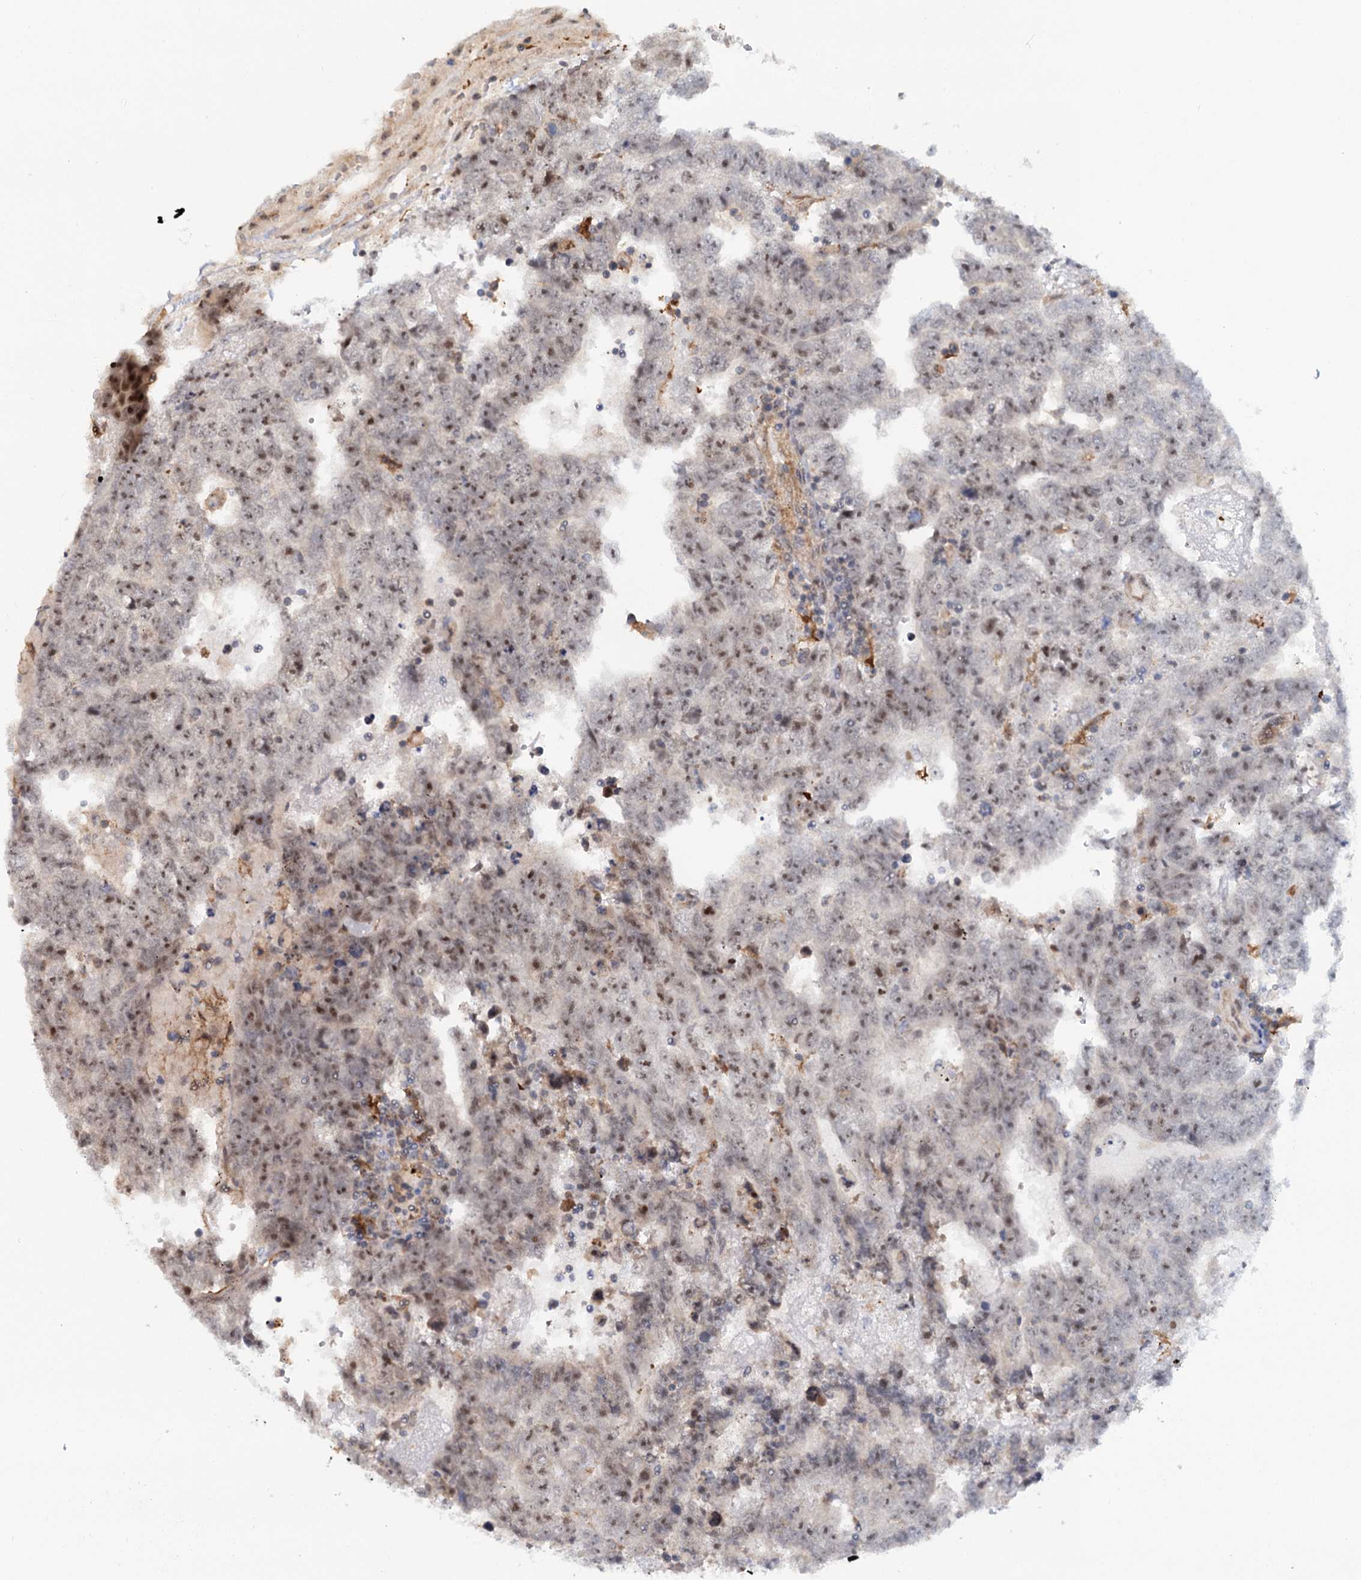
{"staining": {"intensity": "moderate", "quantity": "25%-75%", "location": "nuclear"}, "tissue": "testis cancer", "cell_type": "Tumor cells", "image_type": "cancer", "snomed": [{"axis": "morphology", "description": "Carcinoma, Embryonal, NOS"}, {"axis": "topography", "description": "Testis"}], "caption": "Protein staining by IHC reveals moderate nuclear staining in approximately 25%-75% of tumor cells in testis embryonal carcinoma. The protein is shown in brown color, while the nuclei are stained blue.", "gene": "C1D", "patient": {"sex": "male", "age": 25}}